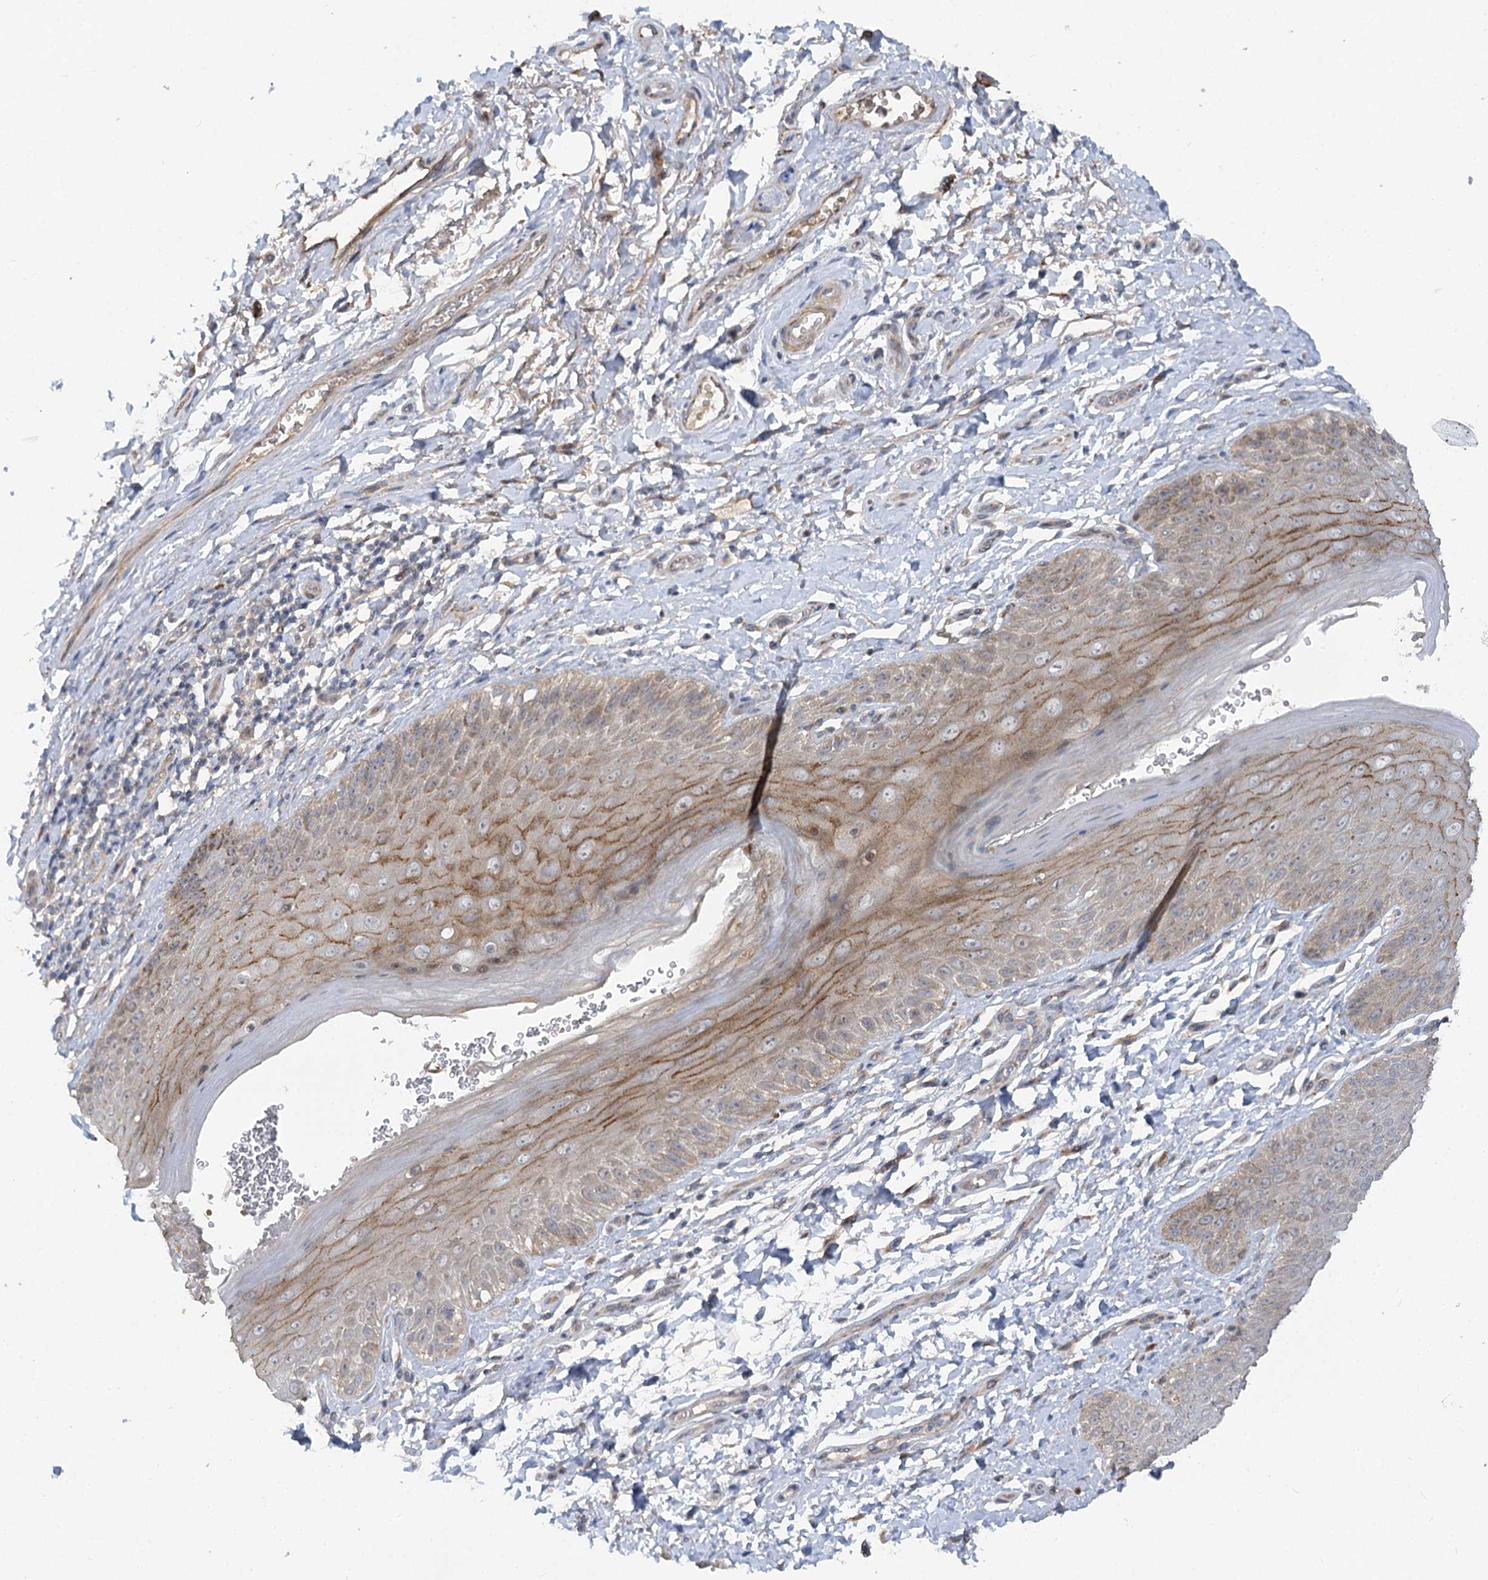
{"staining": {"intensity": "moderate", "quantity": "25%-75%", "location": "cytoplasmic/membranous"}, "tissue": "skin", "cell_type": "Epidermal cells", "image_type": "normal", "snomed": [{"axis": "morphology", "description": "Normal tissue, NOS"}, {"axis": "topography", "description": "Anal"}], "caption": "Approximately 25%-75% of epidermal cells in benign human skin exhibit moderate cytoplasmic/membranous protein staining as visualized by brown immunohistochemical staining.", "gene": "FGF19", "patient": {"sex": "male", "age": 44}}